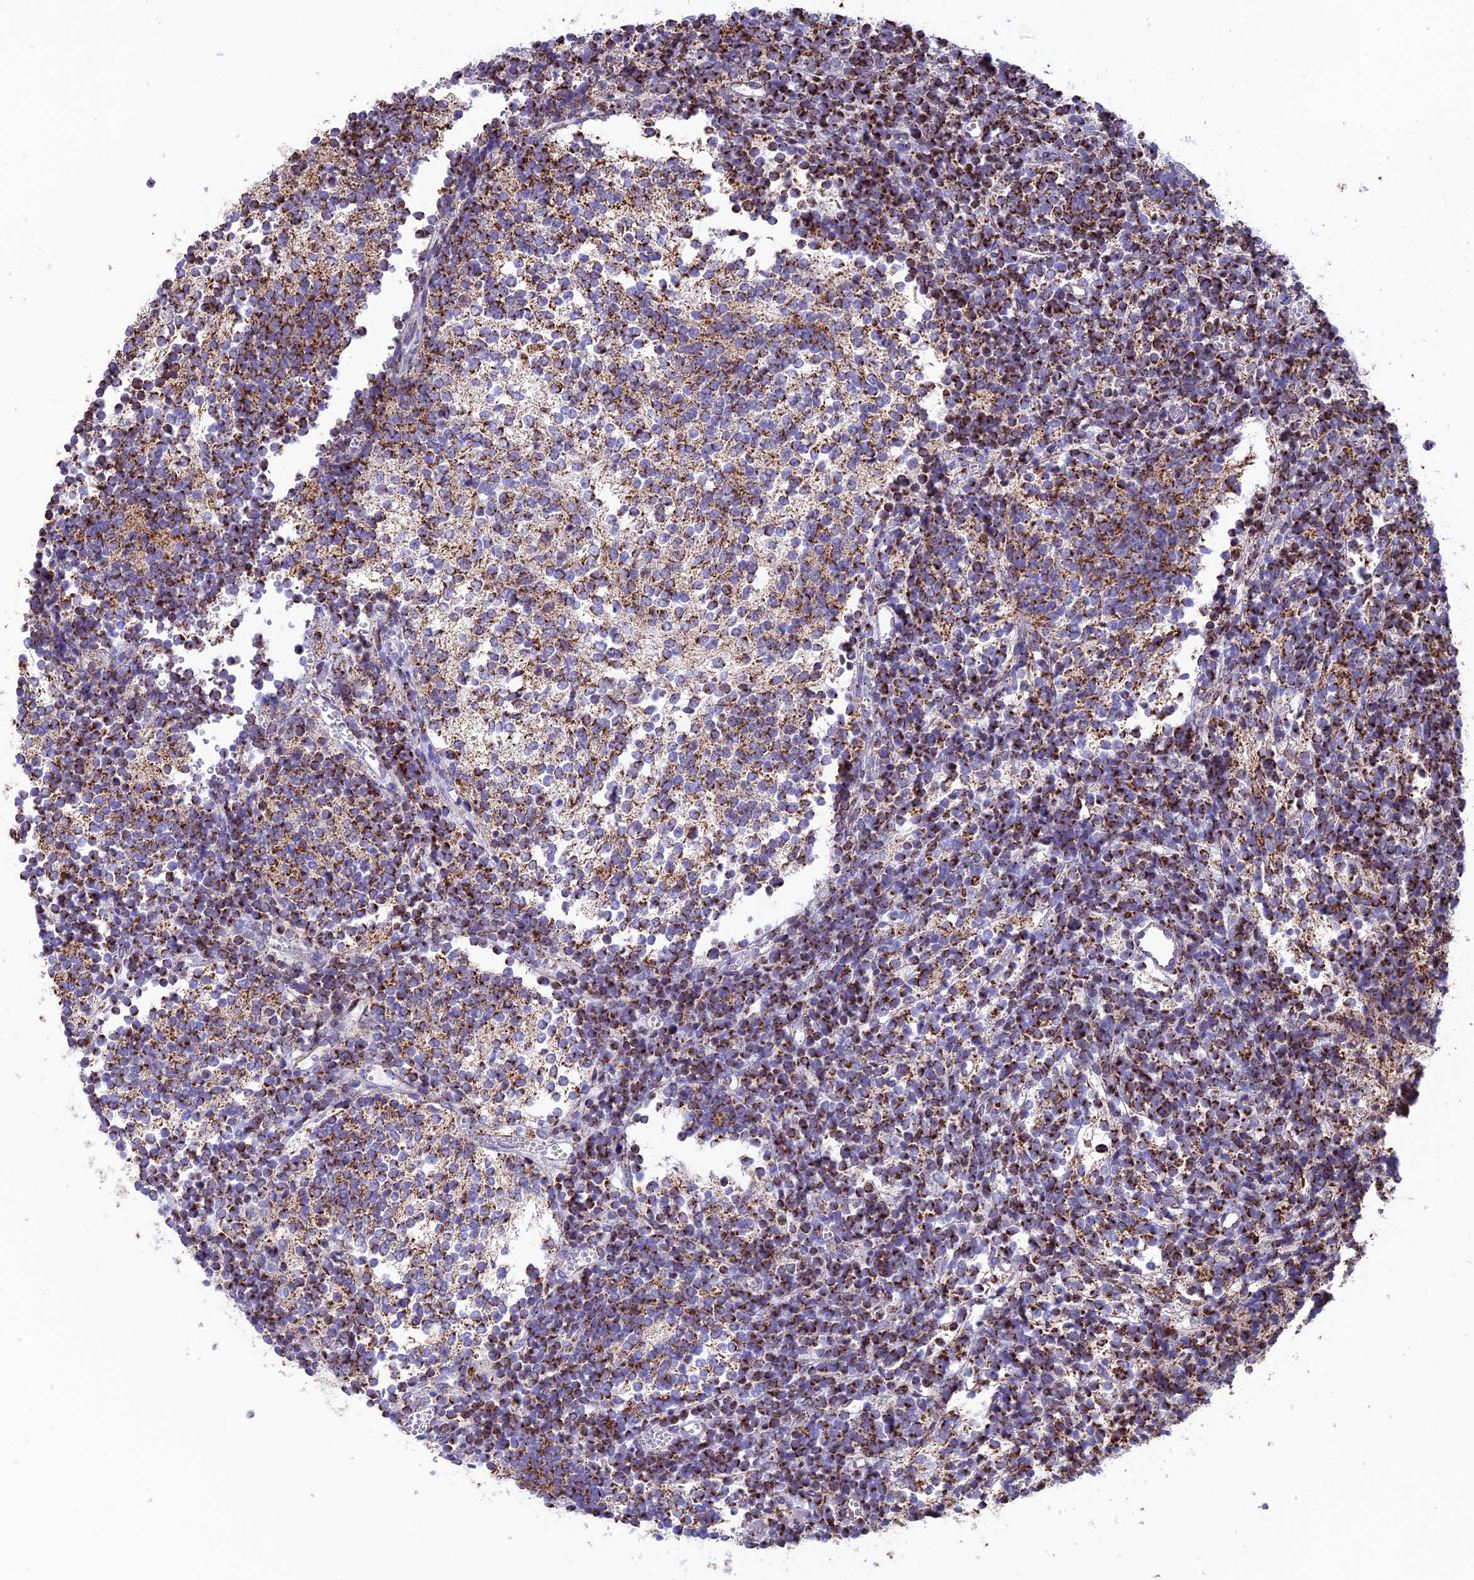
{"staining": {"intensity": "strong", "quantity": ">75%", "location": "cytoplasmic/membranous"}, "tissue": "glioma", "cell_type": "Tumor cells", "image_type": "cancer", "snomed": [{"axis": "morphology", "description": "Glioma, malignant, Low grade"}, {"axis": "topography", "description": "Brain"}], "caption": "Strong cytoplasmic/membranous staining for a protein is appreciated in approximately >75% of tumor cells of low-grade glioma (malignant) using immunohistochemistry (IHC).", "gene": "CS", "patient": {"sex": "female", "age": 1}}